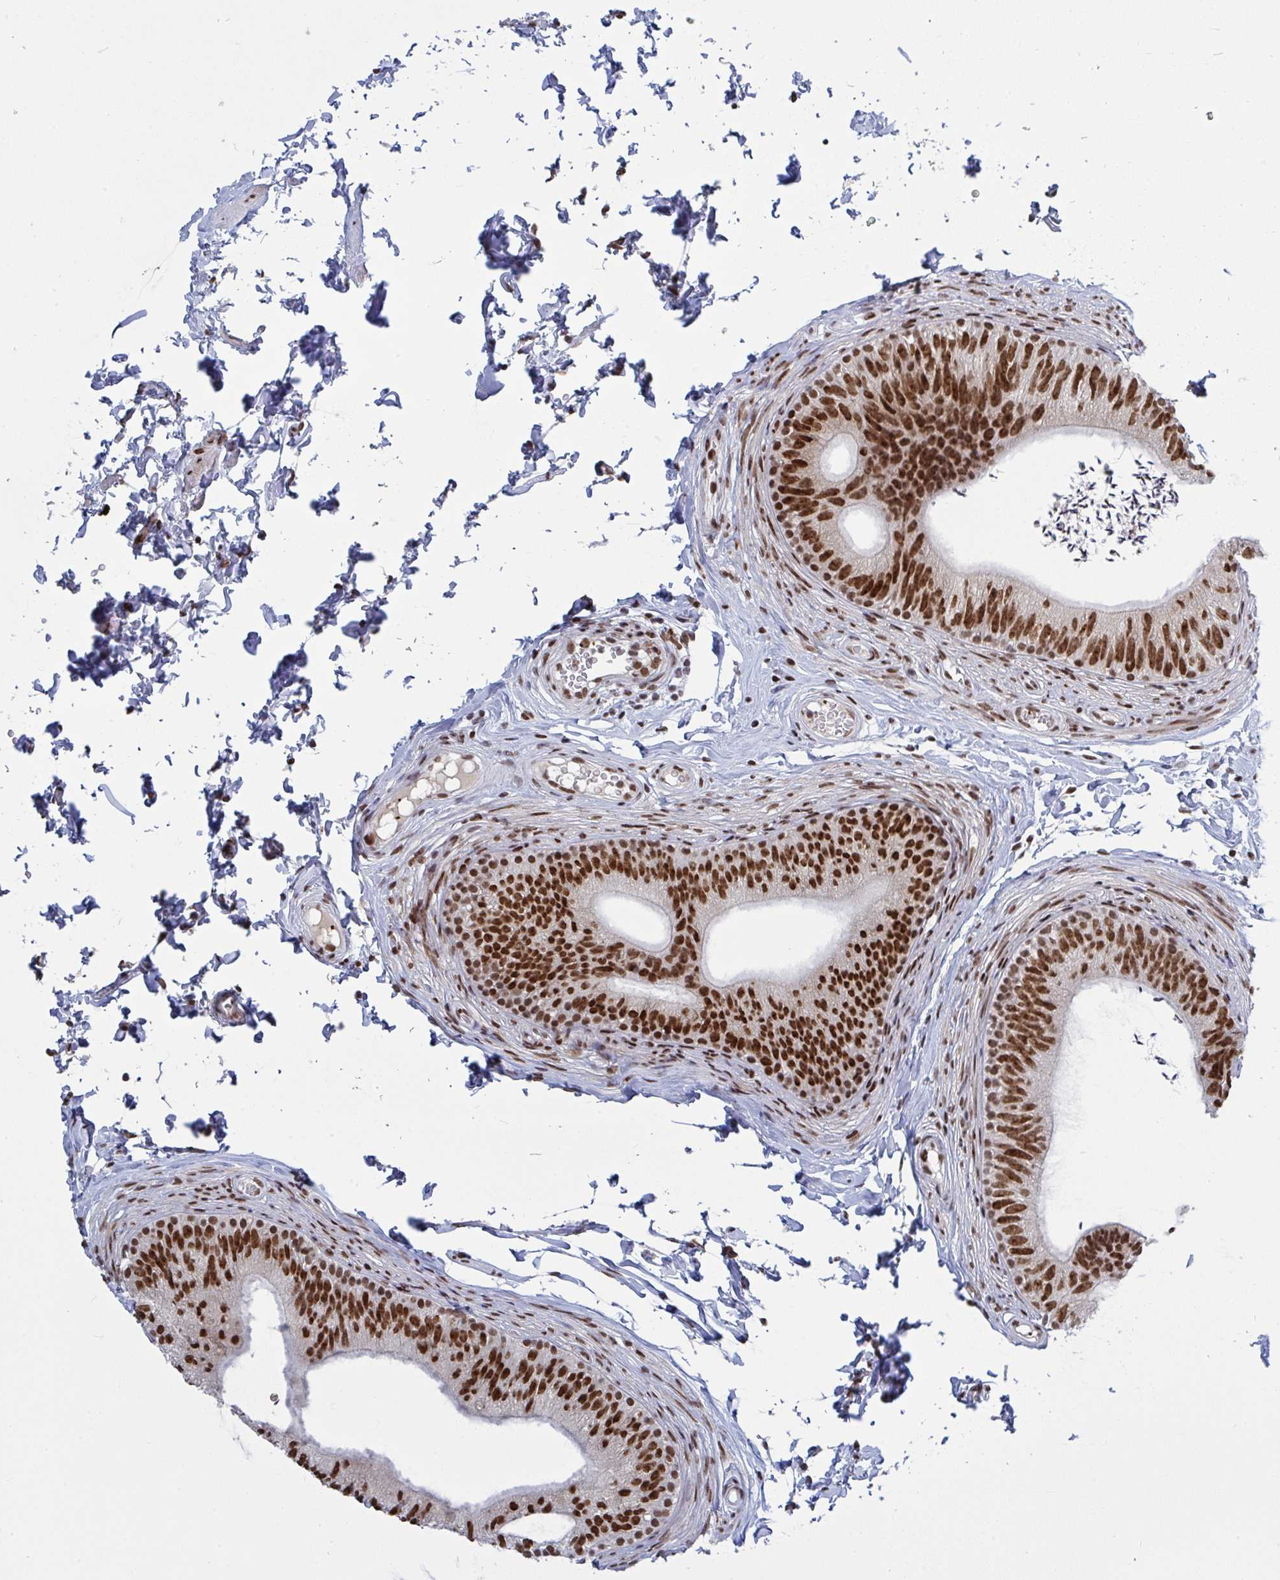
{"staining": {"intensity": "strong", "quantity": ">75%", "location": "nuclear"}, "tissue": "epididymis", "cell_type": "Glandular cells", "image_type": "normal", "snomed": [{"axis": "morphology", "description": "Normal tissue, NOS"}, {"axis": "topography", "description": "Epididymis, spermatic cord, NOS"}, {"axis": "topography", "description": "Epididymis"}, {"axis": "topography", "description": "Peripheral nerve tissue"}], "caption": "This photomicrograph displays IHC staining of unremarkable epididymis, with high strong nuclear staining in approximately >75% of glandular cells.", "gene": "ZNF607", "patient": {"sex": "male", "age": 29}}